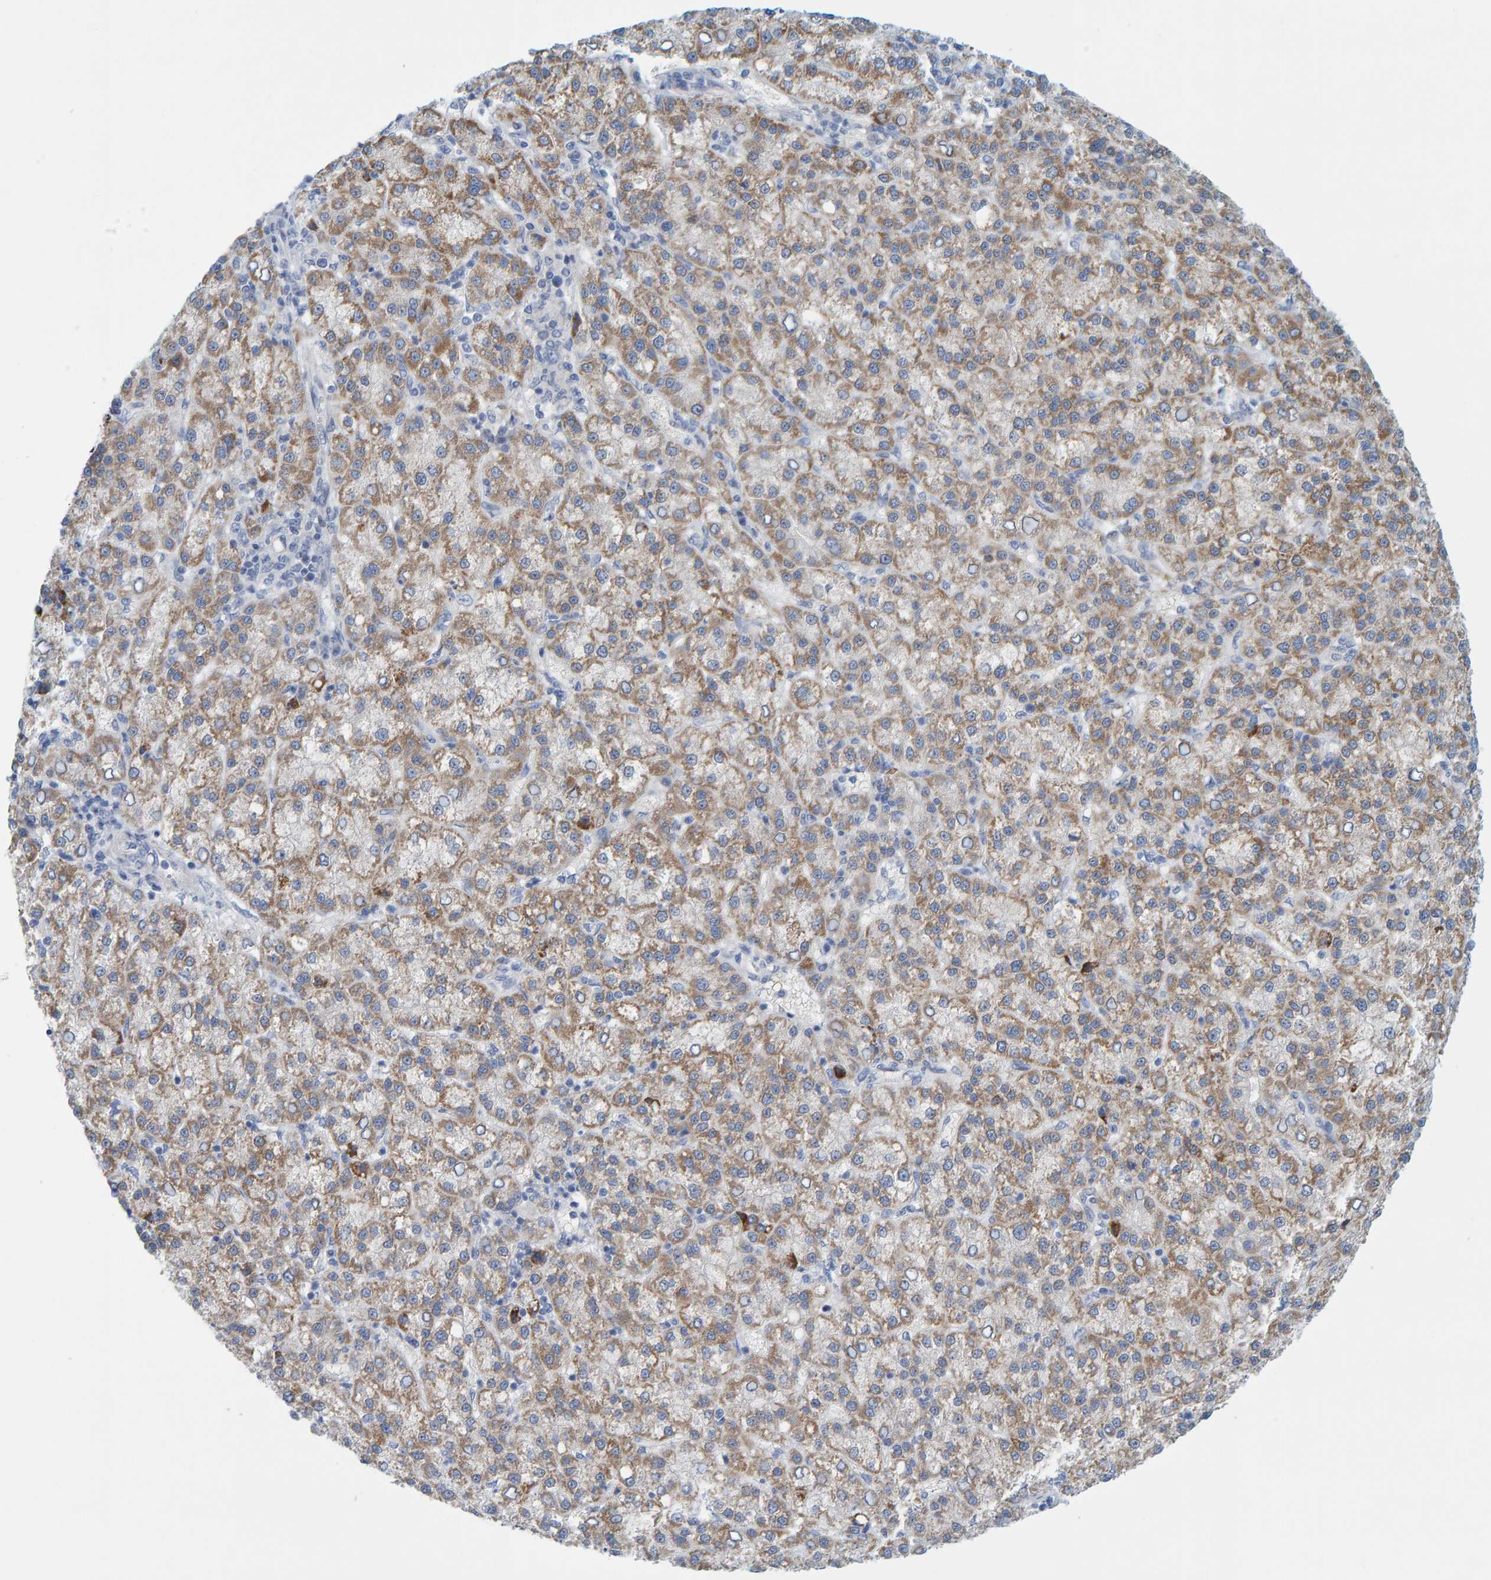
{"staining": {"intensity": "weak", "quantity": ">75%", "location": "cytoplasmic/membranous"}, "tissue": "liver cancer", "cell_type": "Tumor cells", "image_type": "cancer", "snomed": [{"axis": "morphology", "description": "Carcinoma, Hepatocellular, NOS"}, {"axis": "topography", "description": "Liver"}], "caption": "Immunohistochemistry (IHC) image of liver cancer stained for a protein (brown), which exhibits low levels of weak cytoplasmic/membranous positivity in about >75% of tumor cells.", "gene": "ZC3H3", "patient": {"sex": "female", "age": 58}}